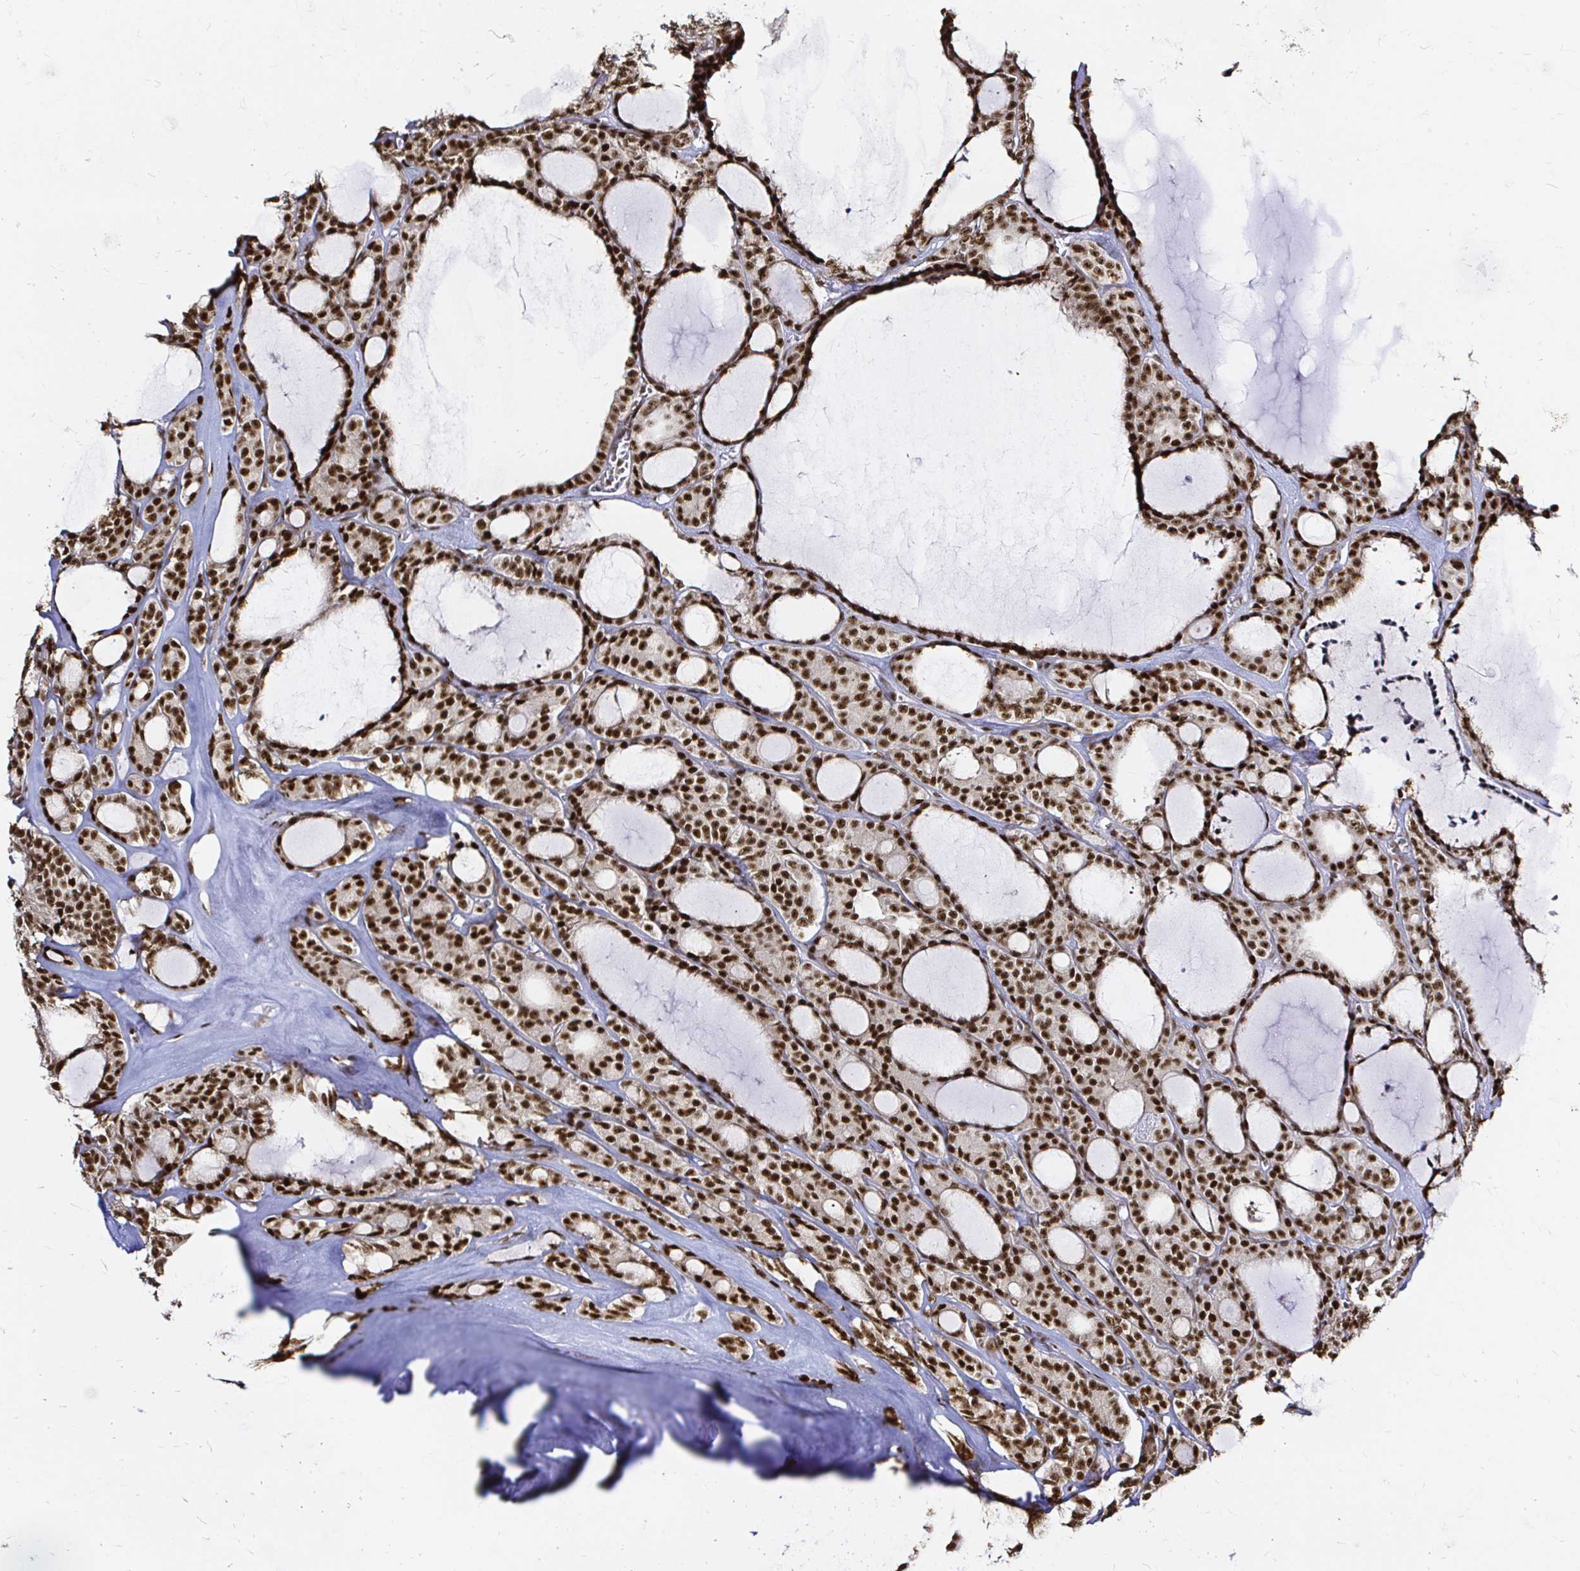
{"staining": {"intensity": "strong", "quantity": ">75%", "location": "nuclear"}, "tissue": "thyroid cancer", "cell_type": "Tumor cells", "image_type": "cancer", "snomed": [{"axis": "morphology", "description": "Follicular adenoma carcinoma, NOS"}, {"axis": "topography", "description": "Thyroid gland"}], "caption": "The immunohistochemical stain shows strong nuclear positivity in tumor cells of follicular adenoma carcinoma (thyroid) tissue. The staining was performed using DAB, with brown indicating positive protein expression. Nuclei are stained blue with hematoxylin.", "gene": "SNRPC", "patient": {"sex": "male", "age": 74}}